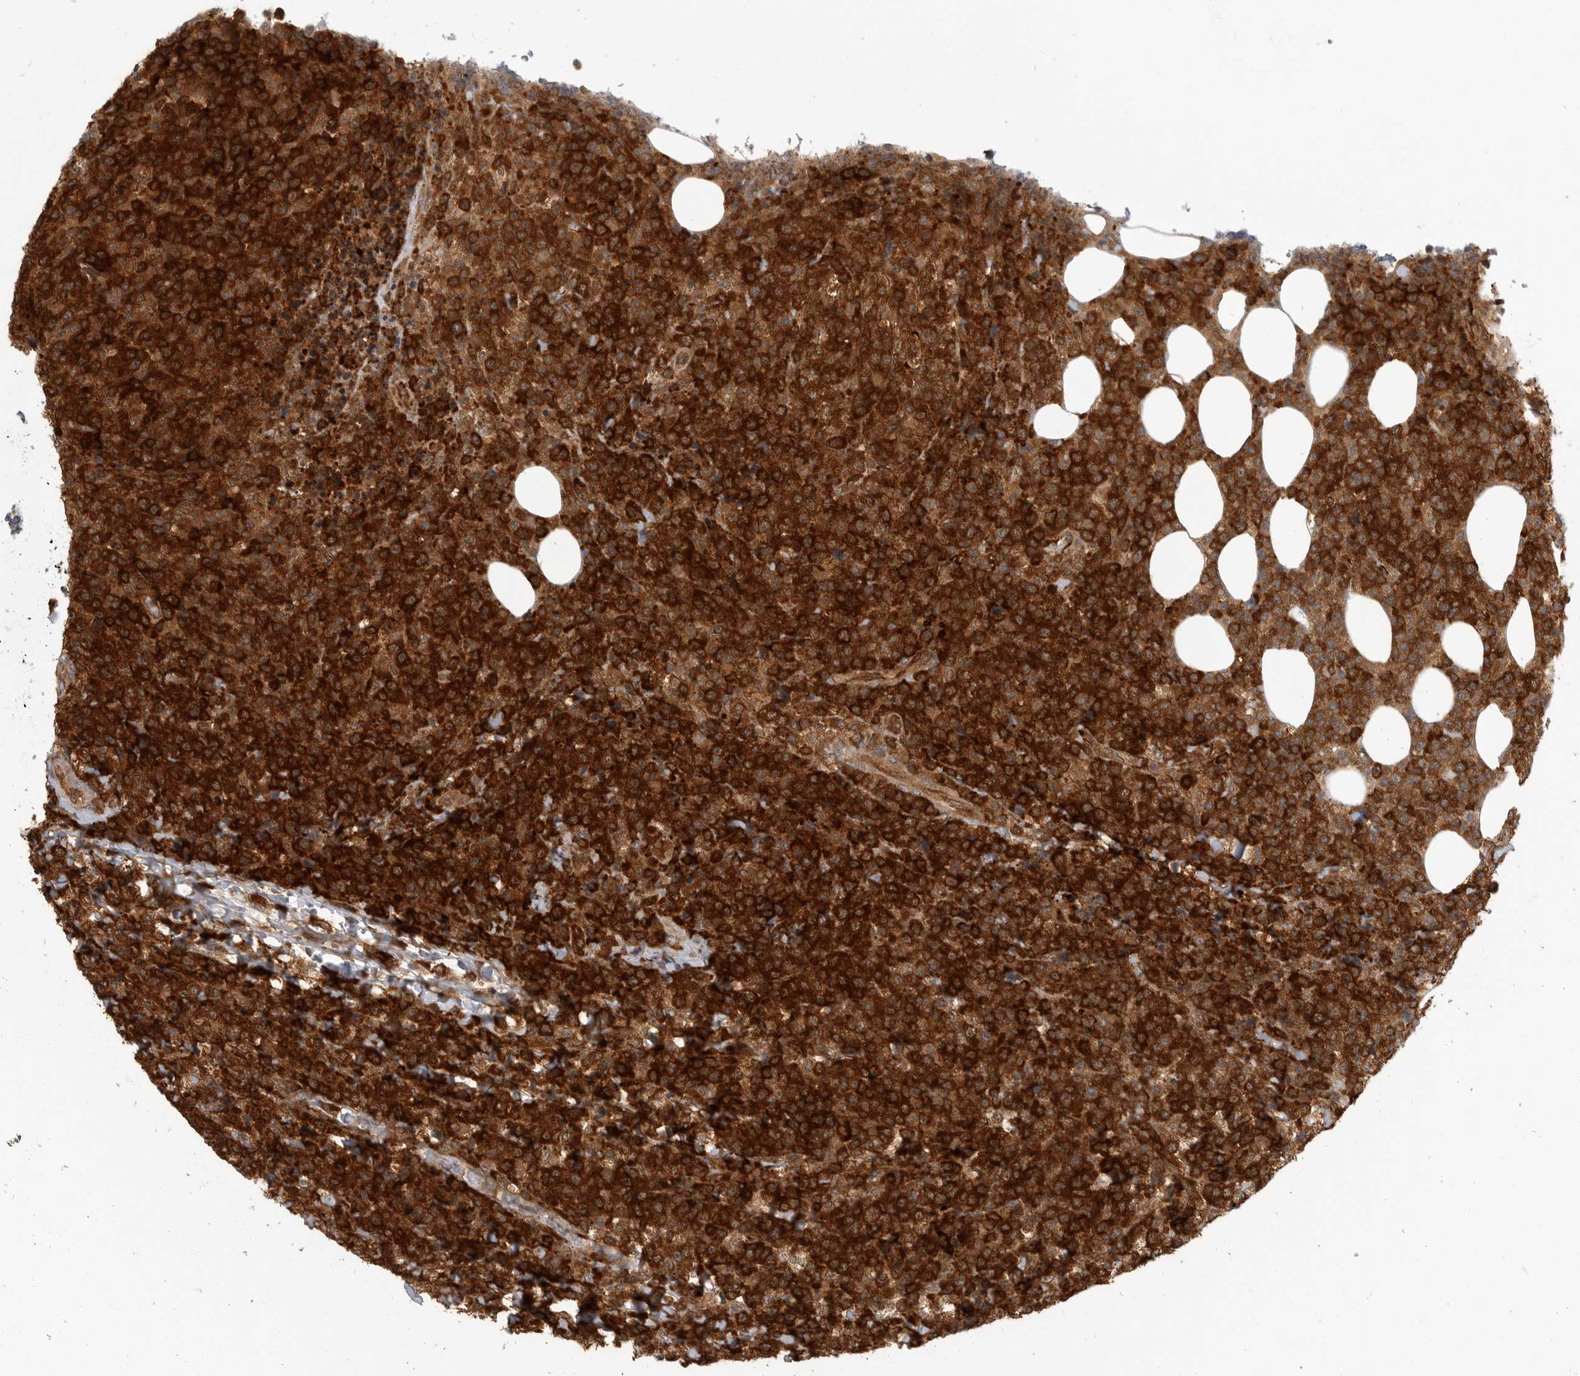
{"staining": {"intensity": "strong", "quantity": ">75%", "location": "cytoplasmic/membranous"}, "tissue": "lymphoma", "cell_type": "Tumor cells", "image_type": "cancer", "snomed": [{"axis": "morphology", "description": "Malignant lymphoma, non-Hodgkin's type, High grade"}, {"axis": "topography", "description": "Lymph node"}], "caption": "Lymphoma stained with a brown dye displays strong cytoplasmic/membranous positive staining in about >75% of tumor cells.", "gene": "CACYBP", "patient": {"sex": "male", "age": 13}}